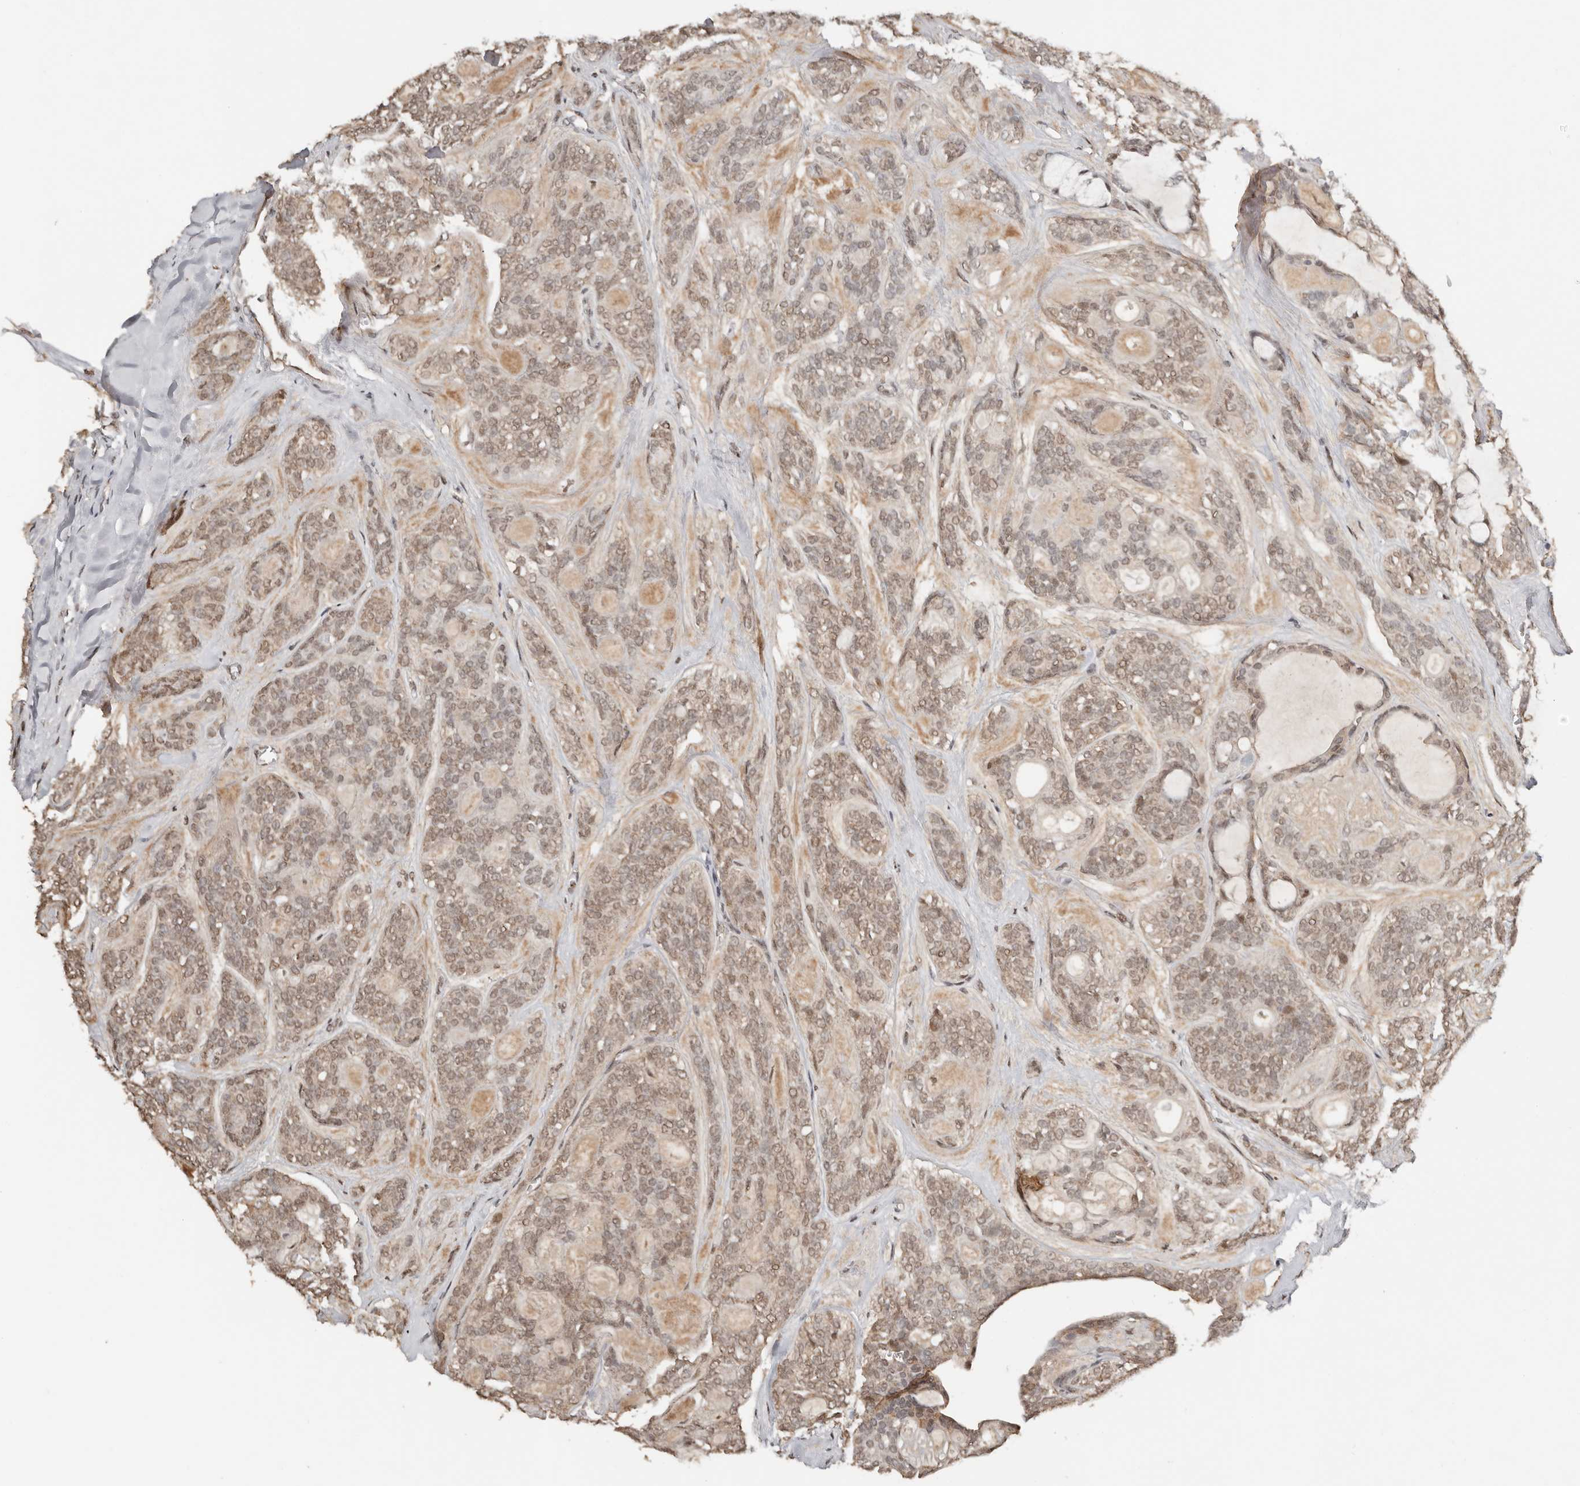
{"staining": {"intensity": "weak", "quantity": ">75%", "location": "cytoplasmic/membranous,nuclear"}, "tissue": "head and neck cancer", "cell_type": "Tumor cells", "image_type": "cancer", "snomed": [{"axis": "morphology", "description": "Adenocarcinoma, NOS"}, {"axis": "topography", "description": "Head-Neck"}], "caption": "Immunohistochemistry (IHC) of head and neck cancer reveals low levels of weak cytoplasmic/membranous and nuclear staining in approximately >75% of tumor cells.", "gene": "SEC14L1", "patient": {"sex": "male", "age": 66}}